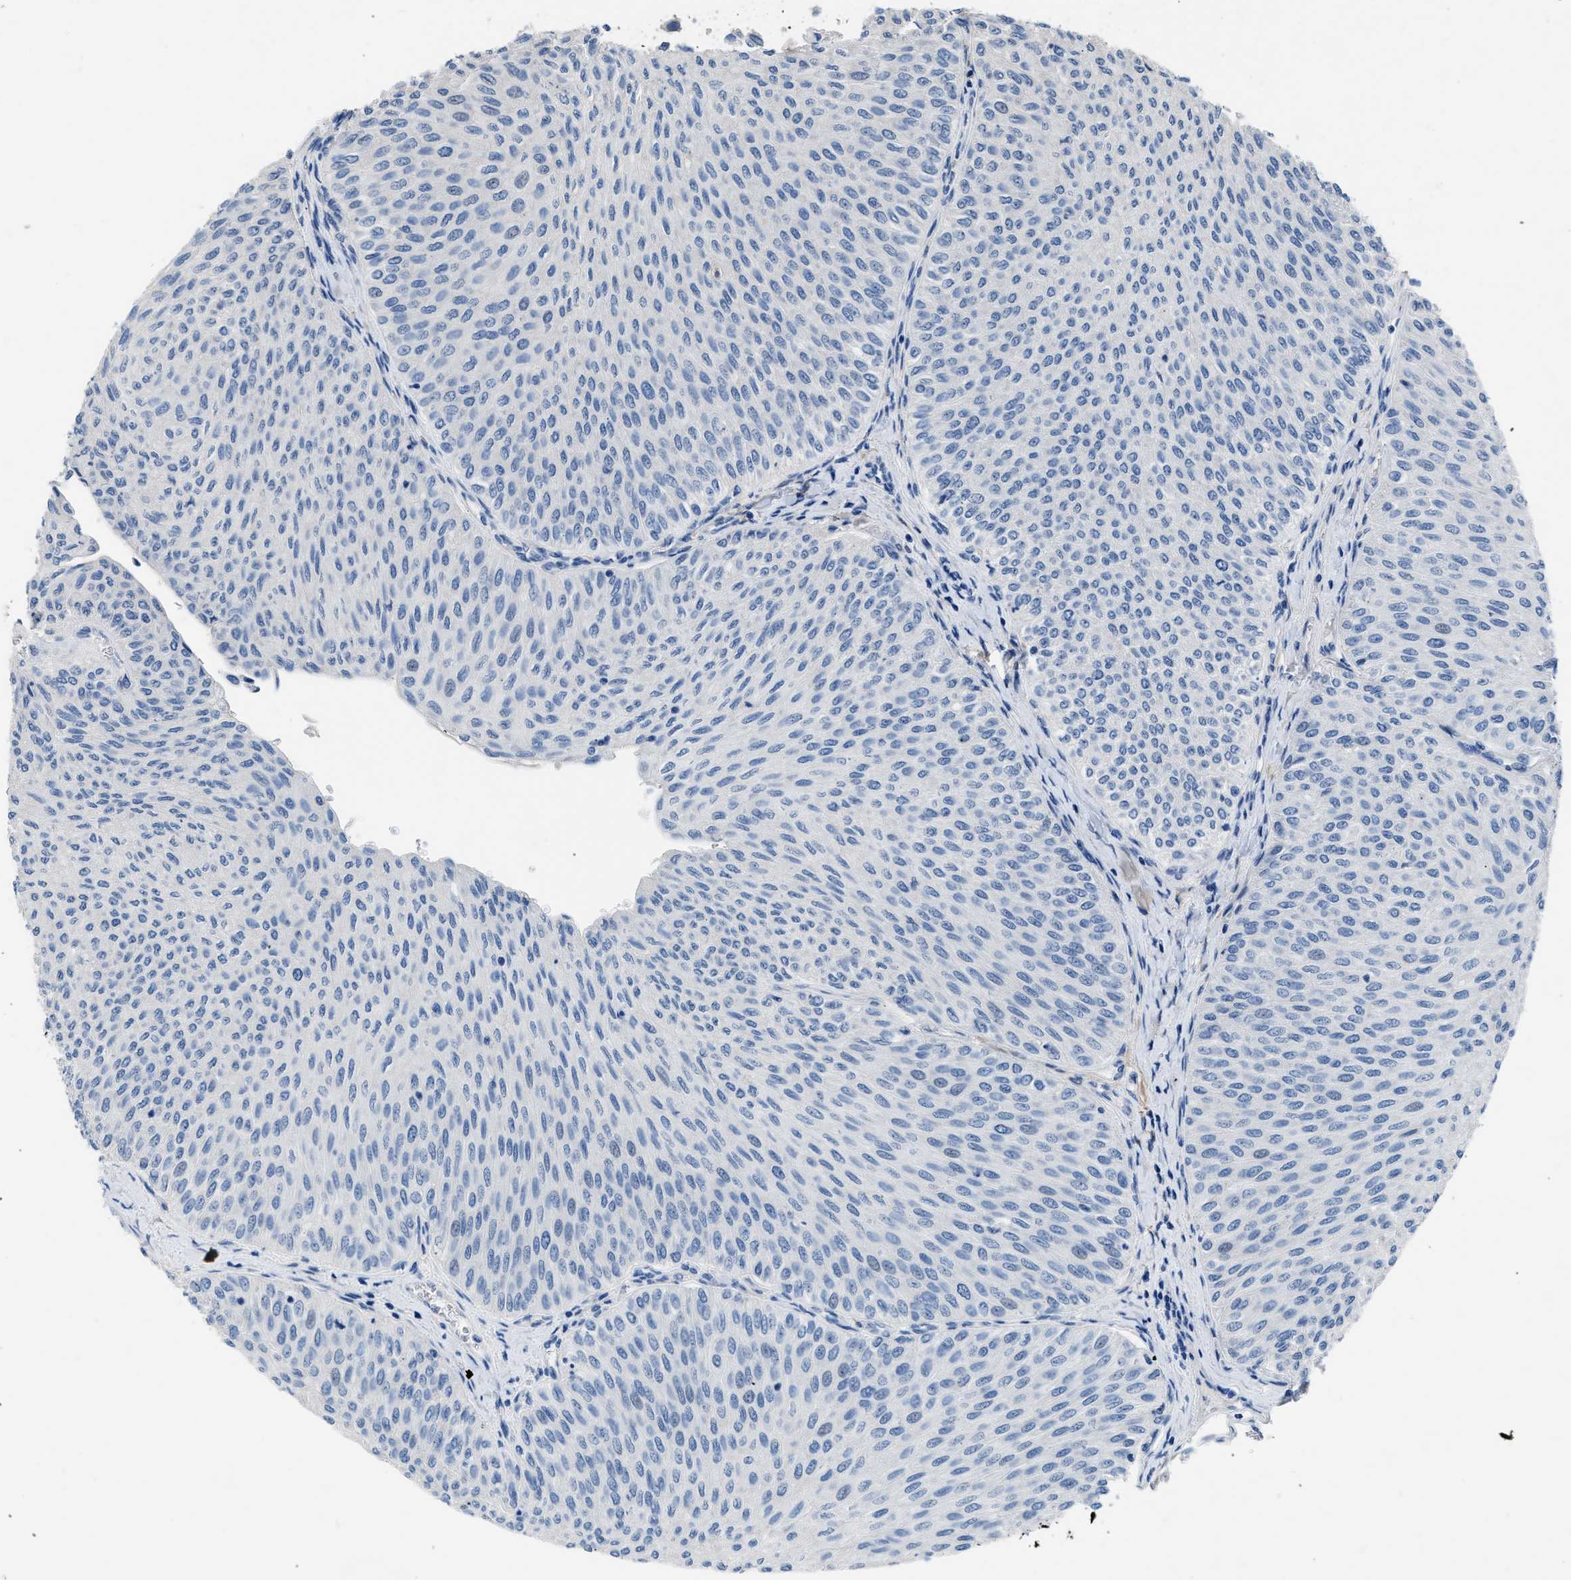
{"staining": {"intensity": "negative", "quantity": "none", "location": "none"}, "tissue": "urothelial cancer", "cell_type": "Tumor cells", "image_type": "cancer", "snomed": [{"axis": "morphology", "description": "Urothelial carcinoma, Low grade"}, {"axis": "topography", "description": "Urinary bladder"}], "caption": "High power microscopy histopathology image of an immunohistochemistry histopathology image of urothelial carcinoma (low-grade), revealing no significant positivity in tumor cells.", "gene": "RBP1", "patient": {"sex": "male", "age": 78}}